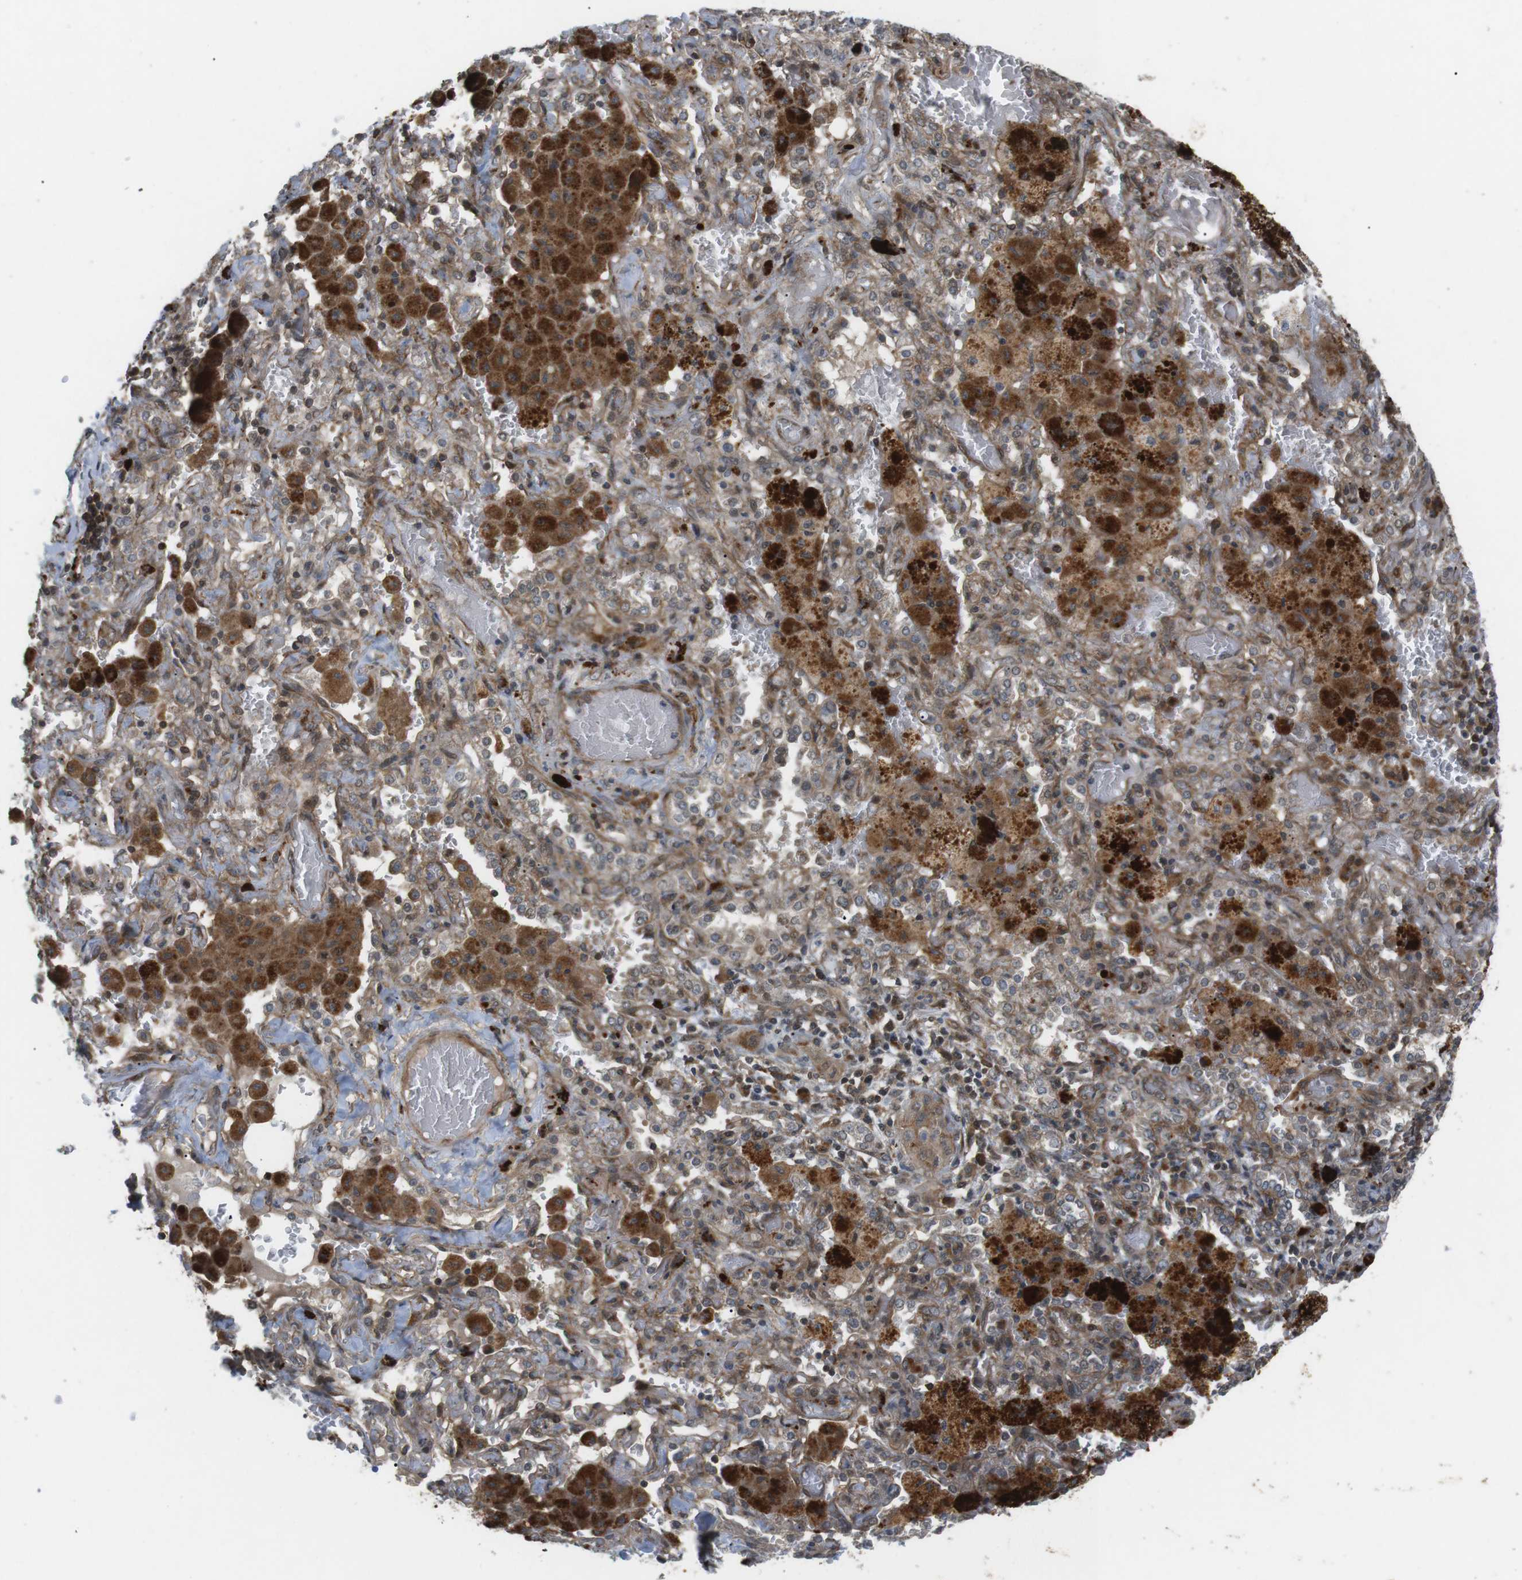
{"staining": {"intensity": "weak", "quantity": ">75%", "location": "cytoplasmic/membranous"}, "tissue": "lung cancer", "cell_type": "Tumor cells", "image_type": "cancer", "snomed": [{"axis": "morphology", "description": "Squamous cell carcinoma, NOS"}, {"axis": "topography", "description": "Lung"}], "caption": "This is a histology image of immunohistochemistry (IHC) staining of lung cancer, which shows weak staining in the cytoplasmic/membranous of tumor cells.", "gene": "KANK2", "patient": {"sex": "female", "age": 47}}